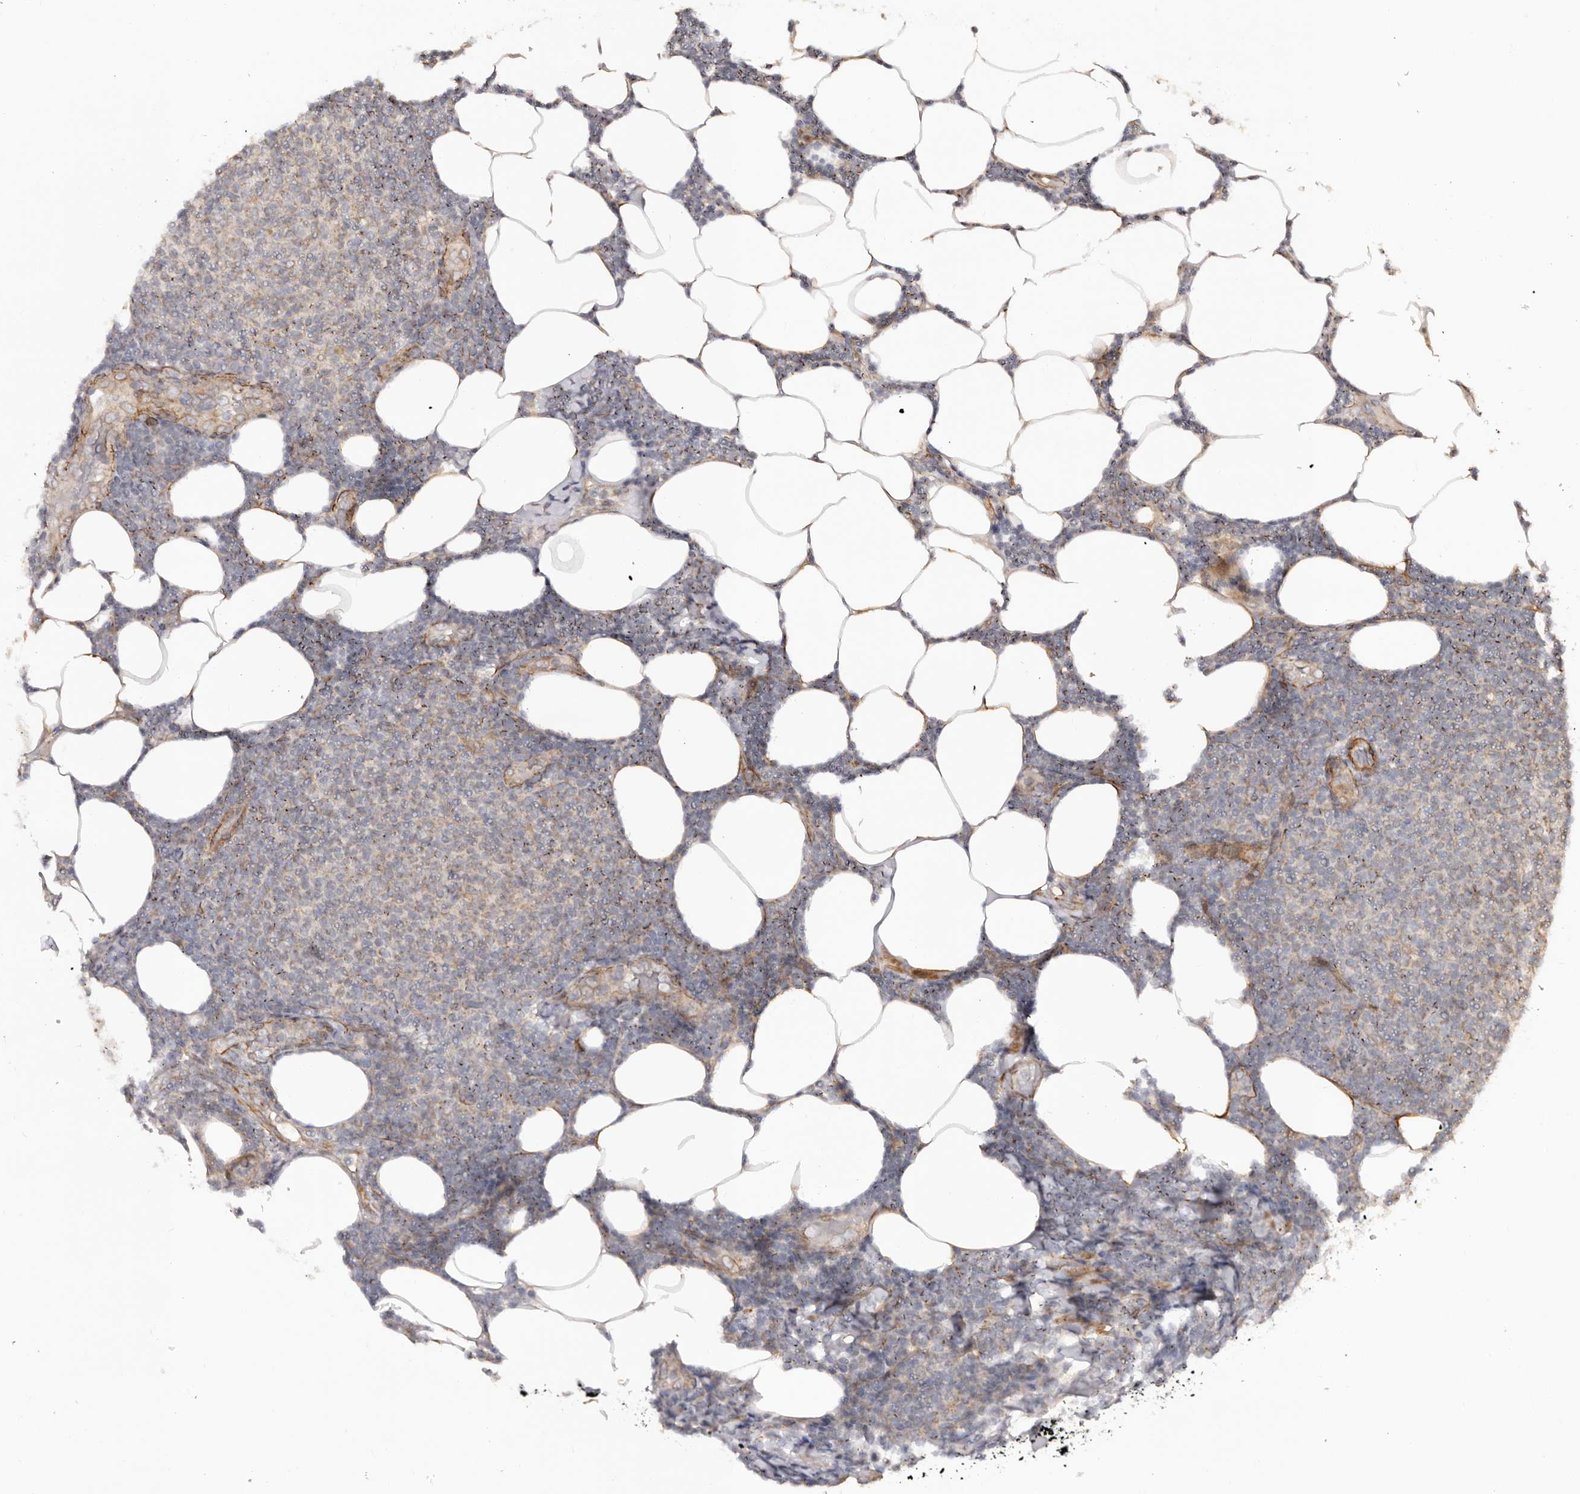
{"staining": {"intensity": "negative", "quantity": "none", "location": "none"}, "tissue": "lymphoma", "cell_type": "Tumor cells", "image_type": "cancer", "snomed": [{"axis": "morphology", "description": "Malignant lymphoma, non-Hodgkin's type, Low grade"}, {"axis": "topography", "description": "Lymph node"}], "caption": "Immunohistochemistry (IHC) photomicrograph of malignant lymphoma, non-Hodgkin's type (low-grade) stained for a protein (brown), which reveals no expression in tumor cells.", "gene": "MICAL2", "patient": {"sex": "male", "age": 66}}